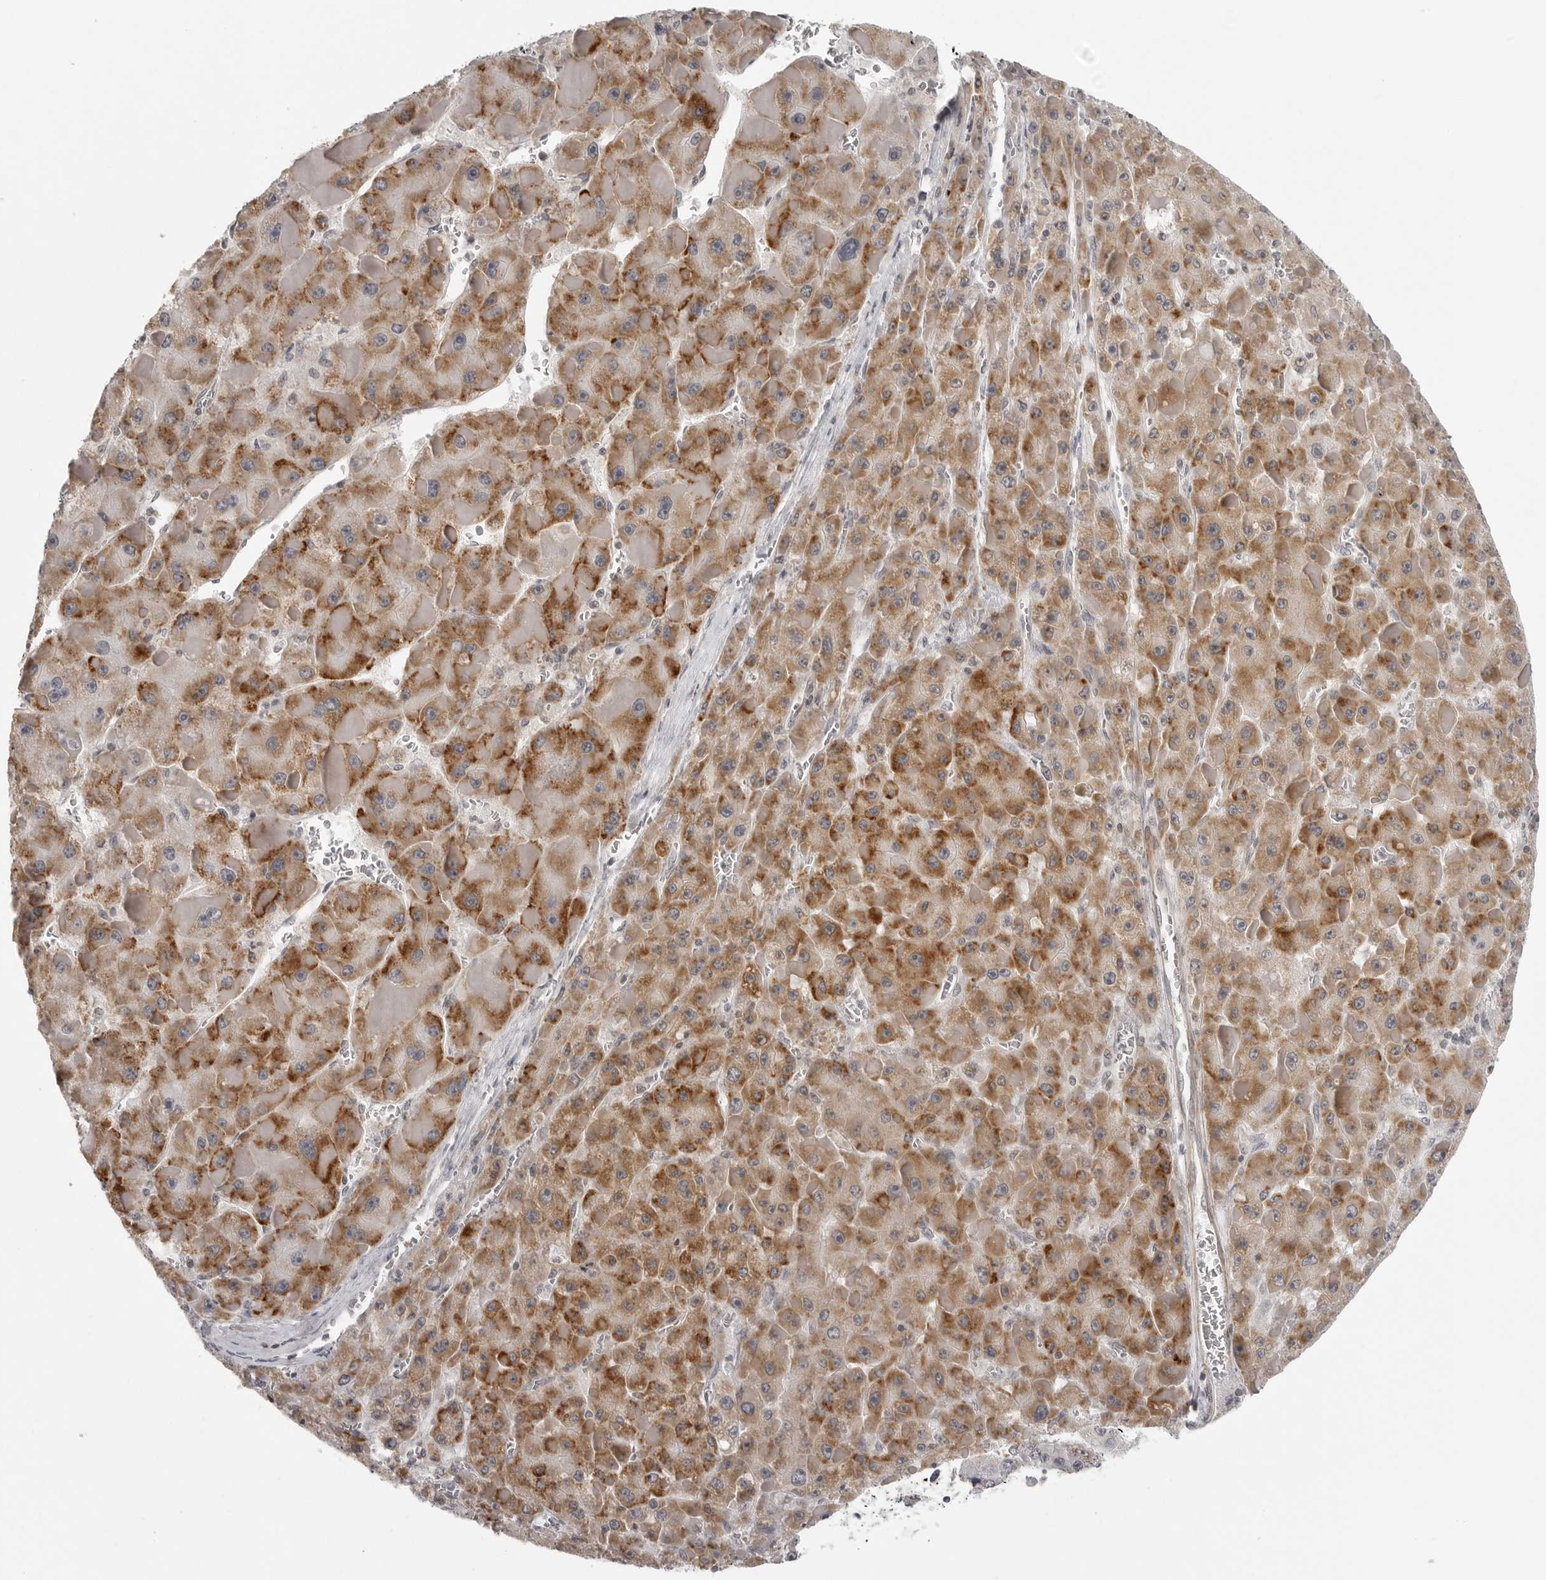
{"staining": {"intensity": "moderate", "quantity": ">75%", "location": "cytoplasmic/membranous"}, "tissue": "liver cancer", "cell_type": "Tumor cells", "image_type": "cancer", "snomed": [{"axis": "morphology", "description": "Carcinoma, Hepatocellular, NOS"}, {"axis": "topography", "description": "Liver"}], "caption": "Immunohistochemical staining of human liver hepatocellular carcinoma reveals medium levels of moderate cytoplasmic/membranous staining in about >75% of tumor cells.", "gene": "TUT4", "patient": {"sex": "female", "age": 73}}